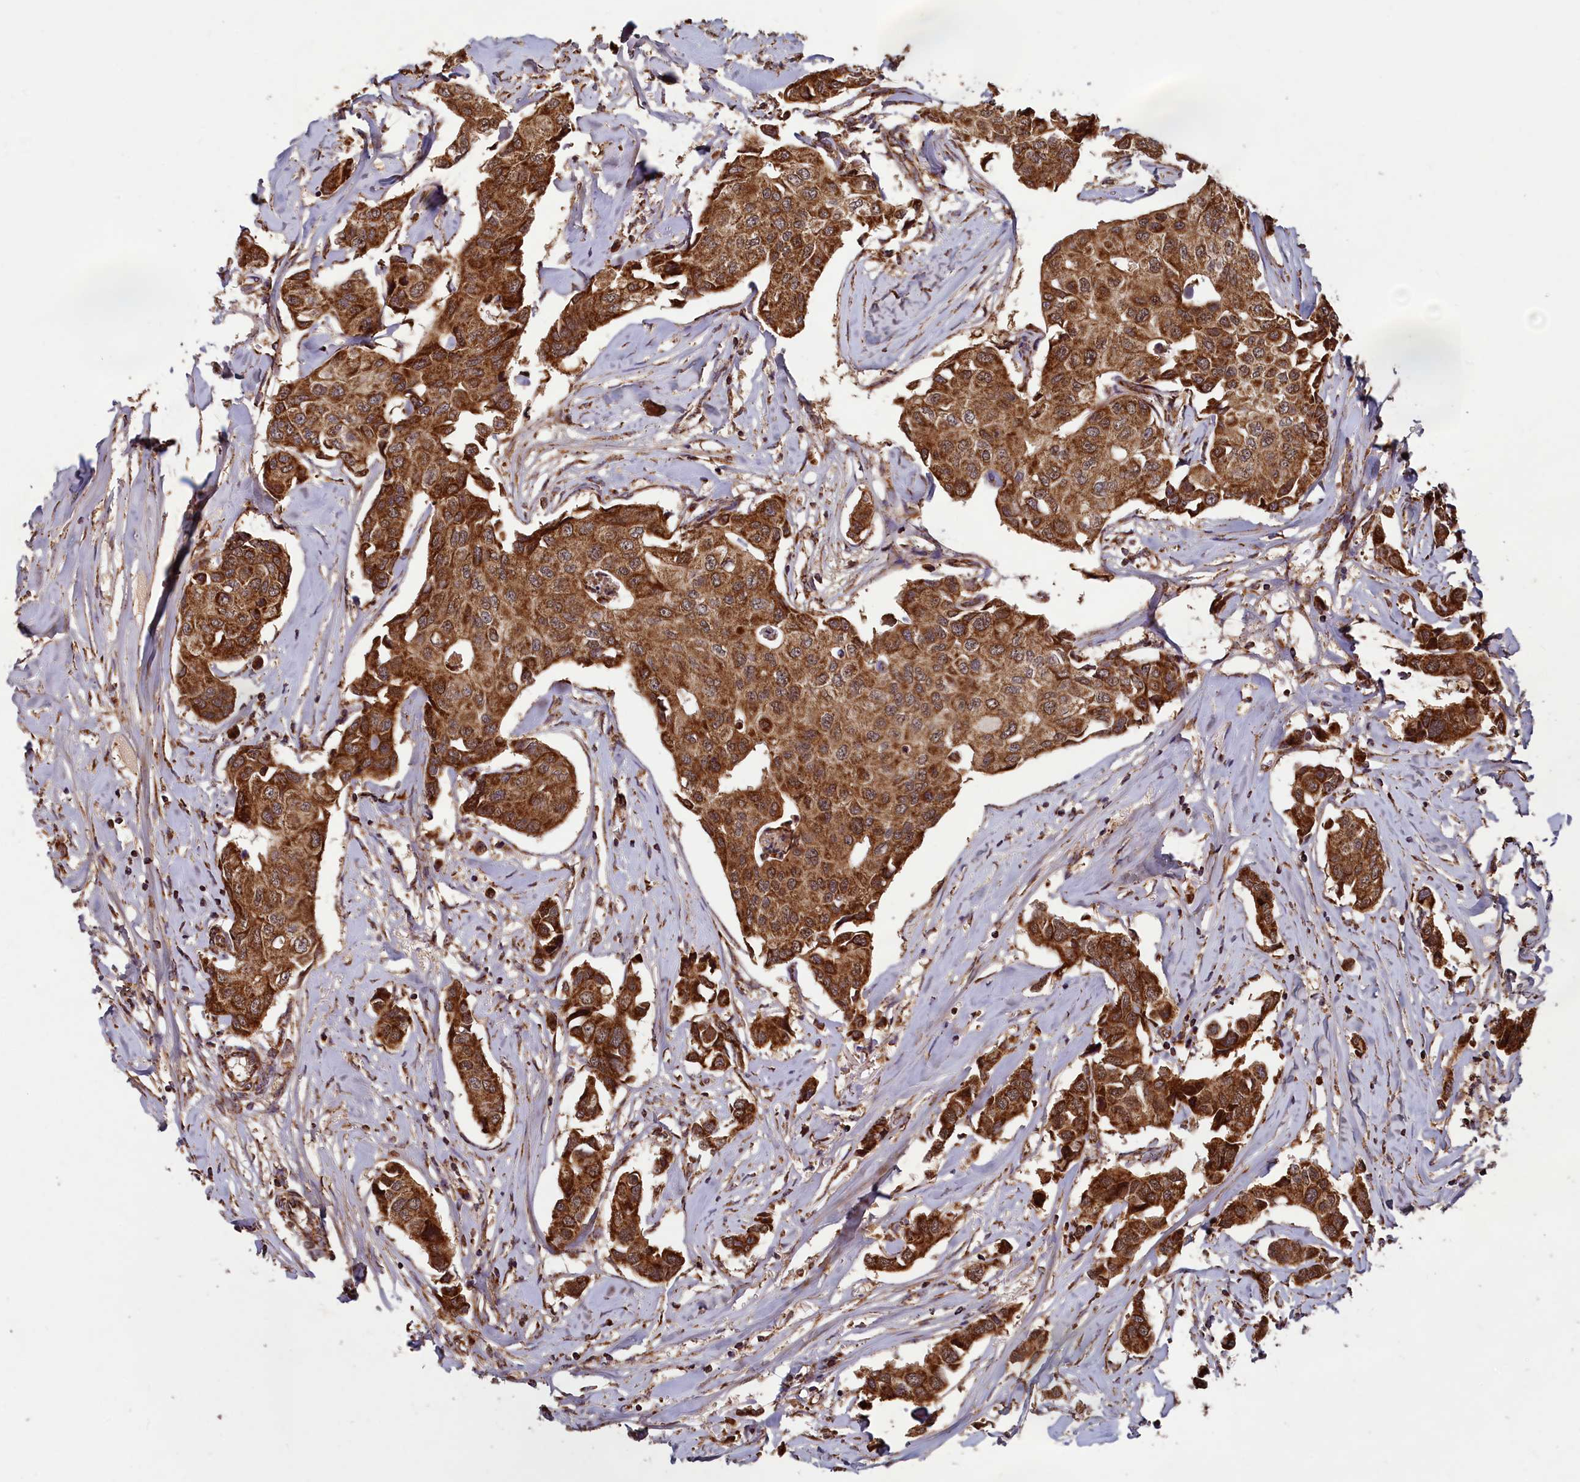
{"staining": {"intensity": "strong", "quantity": ">75%", "location": "cytoplasmic/membranous"}, "tissue": "breast cancer", "cell_type": "Tumor cells", "image_type": "cancer", "snomed": [{"axis": "morphology", "description": "Duct carcinoma"}, {"axis": "topography", "description": "Breast"}], "caption": "Breast invasive ductal carcinoma tissue displays strong cytoplasmic/membranous staining in approximately >75% of tumor cells", "gene": "CCDC15", "patient": {"sex": "female", "age": 80}}